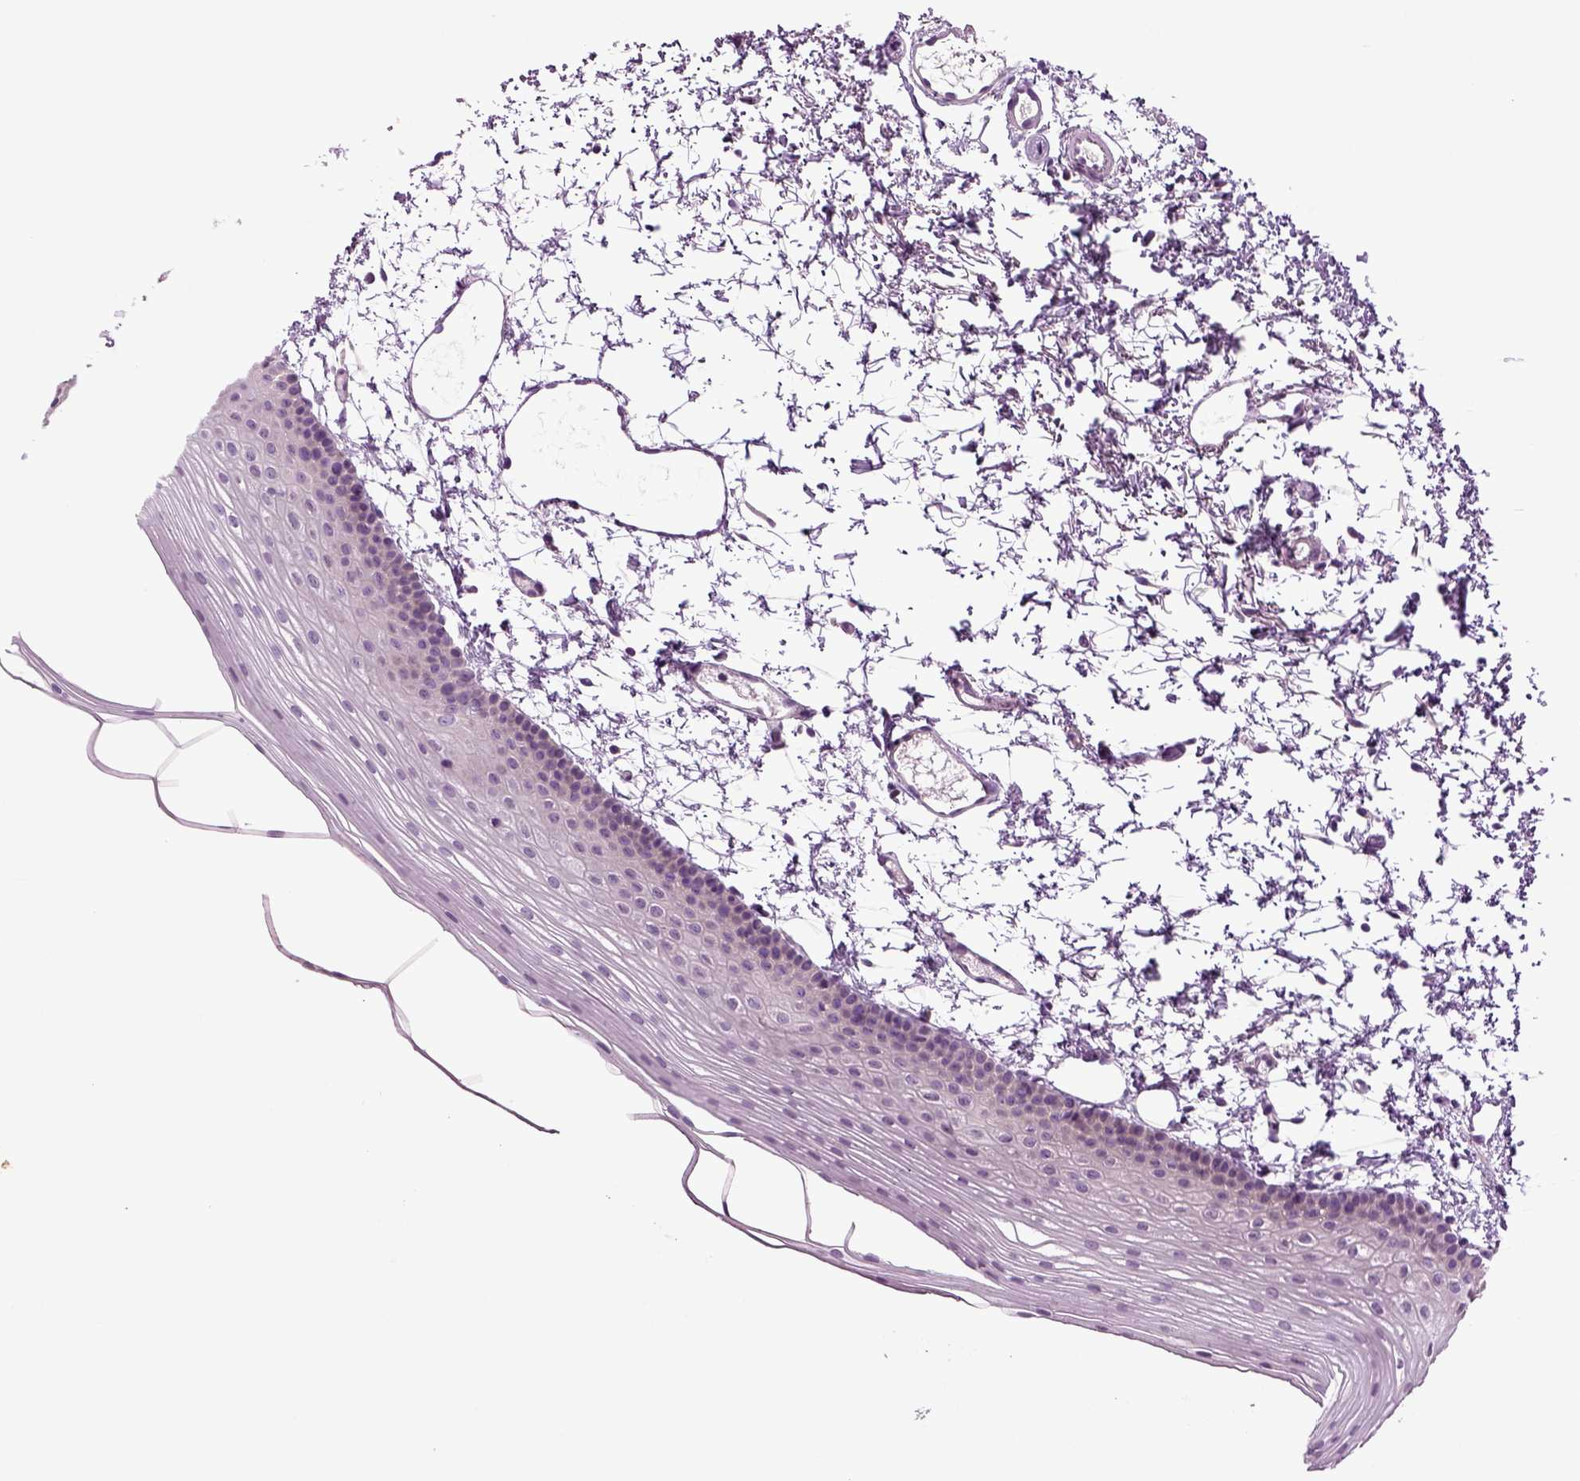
{"staining": {"intensity": "negative", "quantity": "none", "location": "none"}, "tissue": "oral mucosa", "cell_type": "Squamous epithelial cells", "image_type": "normal", "snomed": [{"axis": "morphology", "description": "Normal tissue, NOS"}, {"axis": "topography", "description": "Oral tissue"}], "caption": "Unremarkable oral mucosa was stained to show a protein in brown. There is no significant positivity in squamous epithelial cells. The staining was performed using DAB to visualize the protein expression in brown, while the nuclei were stained in blue with hematoxylin (Magnification: 20x).", "gene": "PLCH2", "patient": {"sex": "female", "age": 57}}